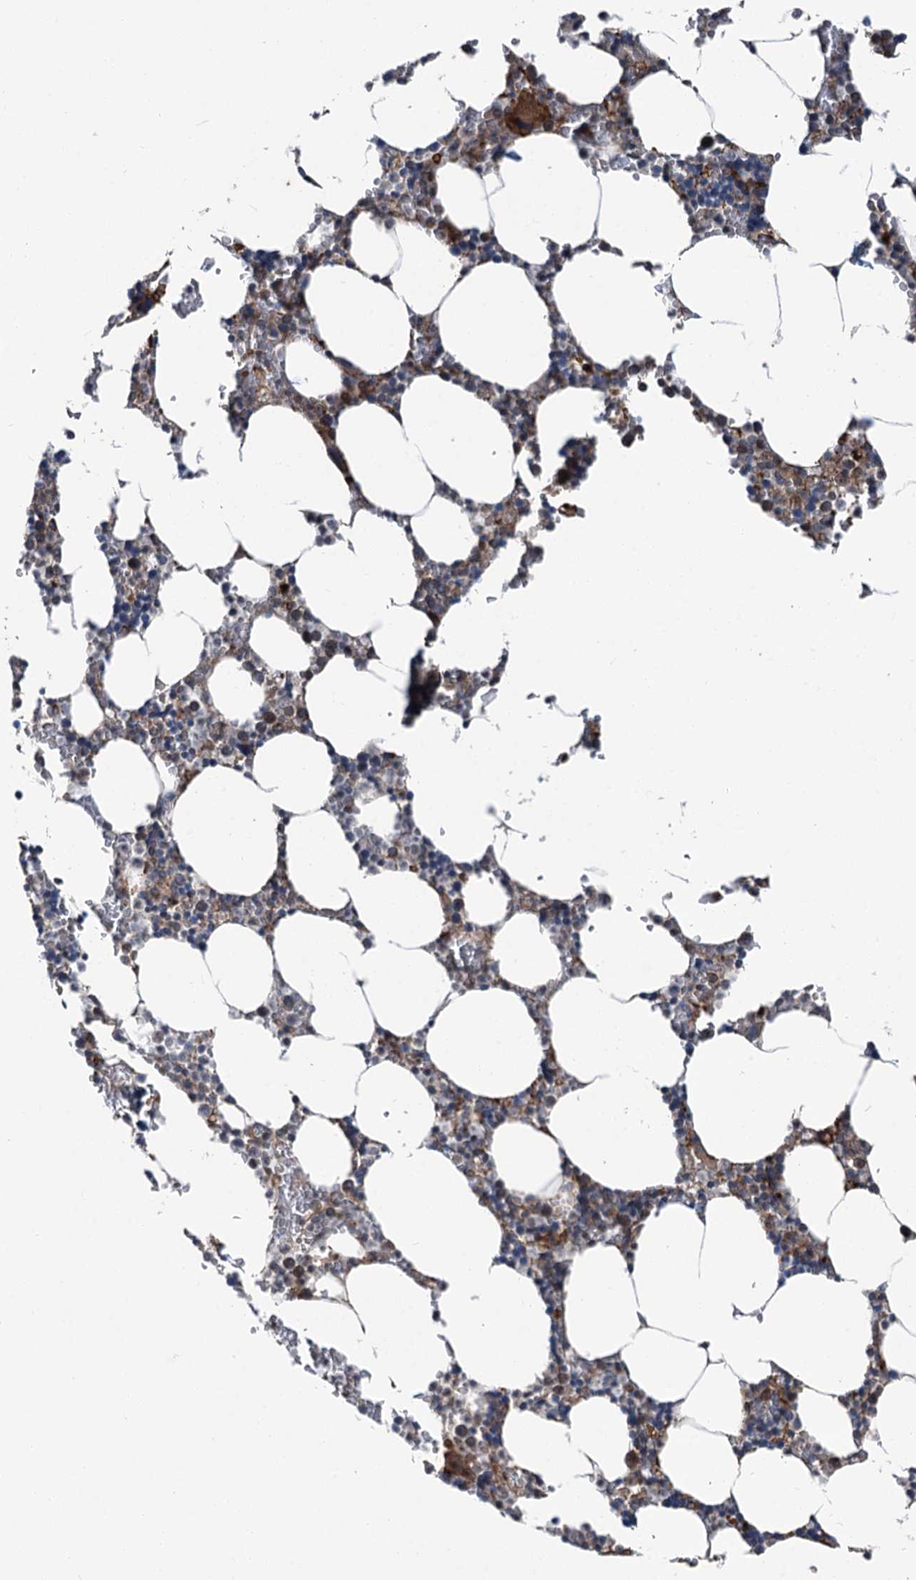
{"staining": {"intensity": "moderate", "quantity": "<25%", "location": "cytoplasmic/membranous"}, "tissue": "bone marrow", "cell_type": "Hematopoietic cells", "image_type": "normal", "snomed": [{"axis": "morphology", "description": "Normal tissue, NOS"}, {"axis": "topography", "description": "Bone marrow"}], "caption": "Protein staining by IHC reveals moderate cytoplasmic/membranous staining in about <25% of hematopoietic cells in unremarkable bone marrow. (IHC, brightfield microscopy, high magnification).", "gene": "POLR1D", "patient": {"sex": "male", "age": 70}}